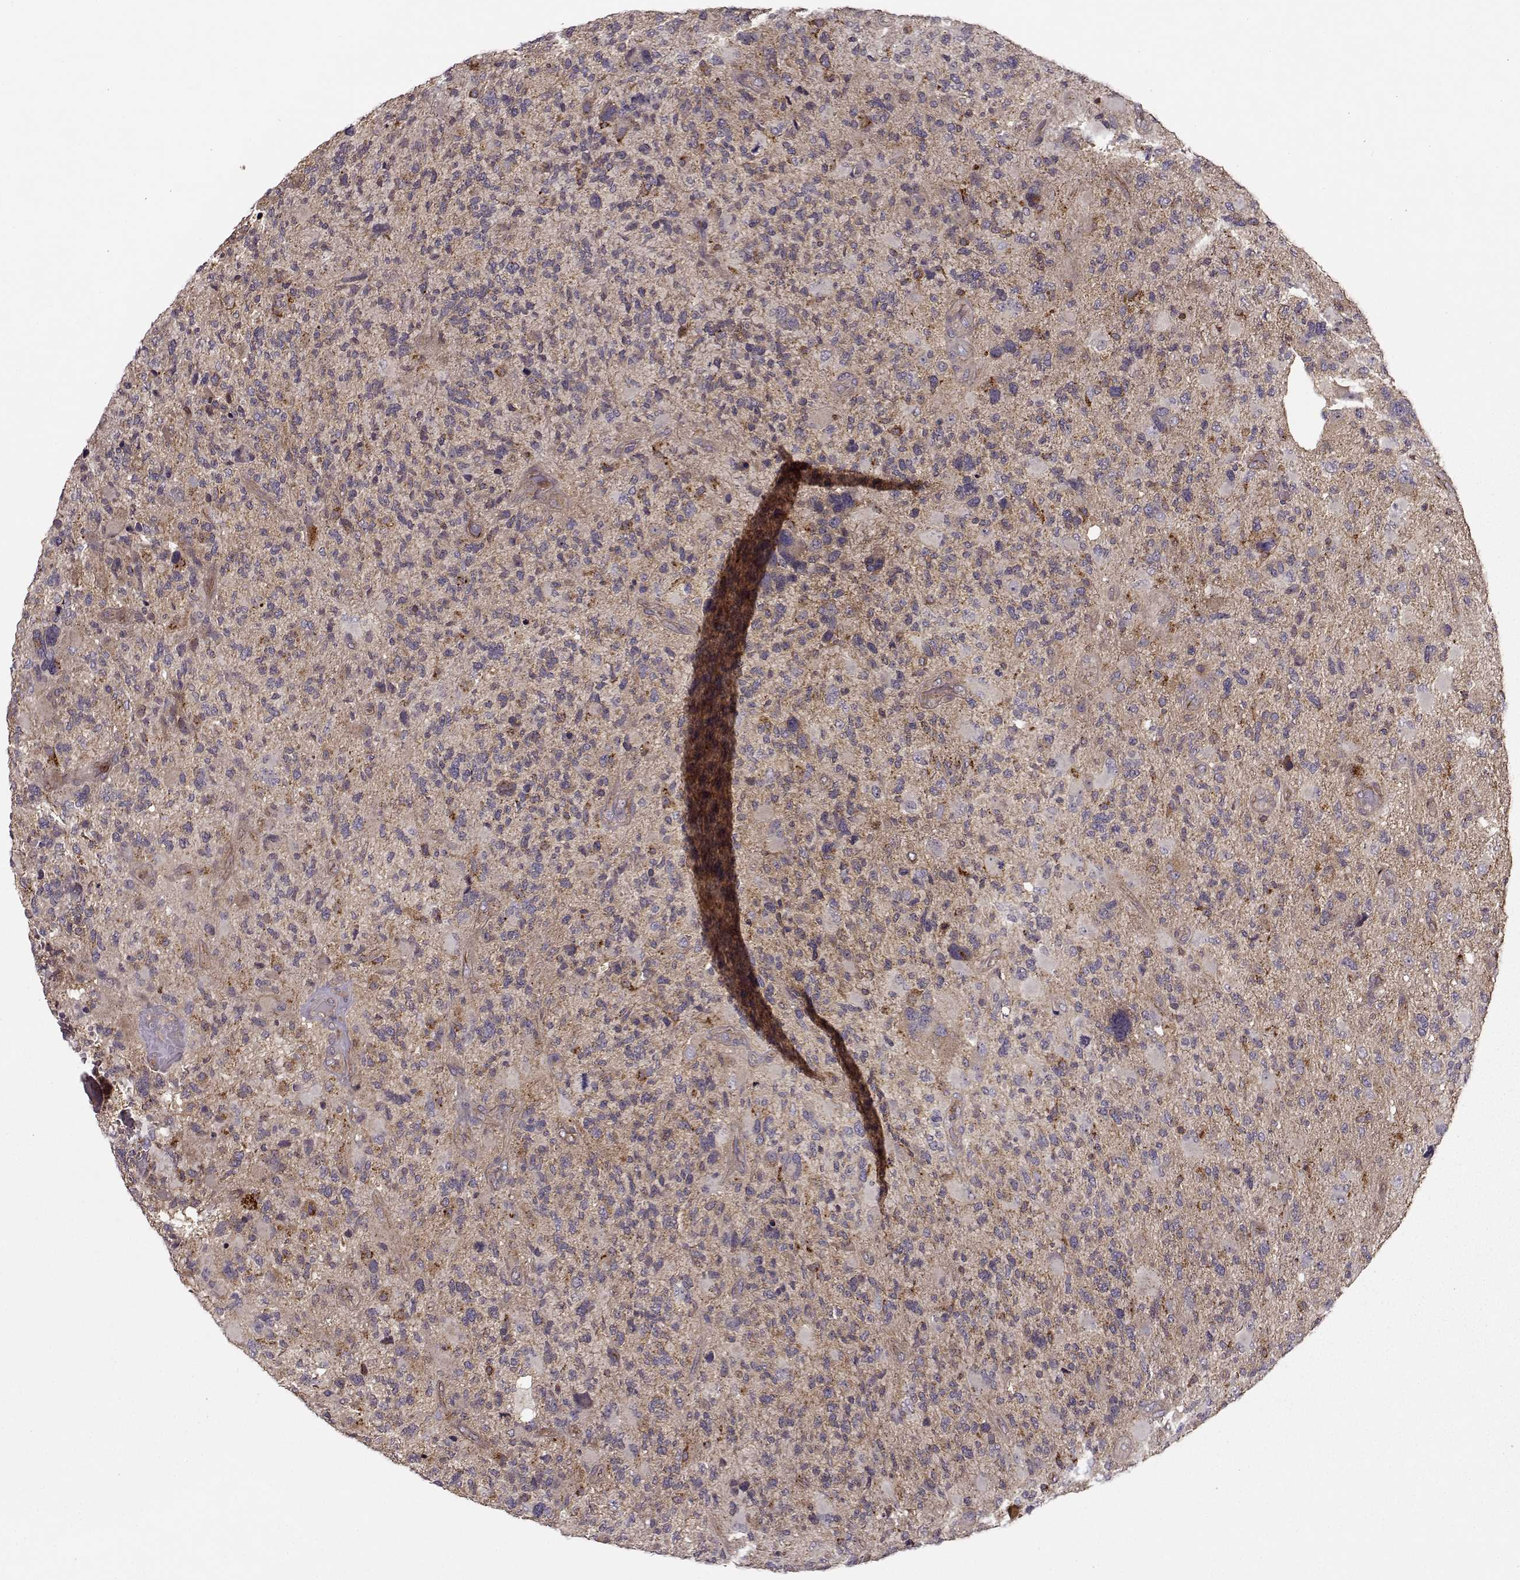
{"staining": {"intensity": "negative", "quantity": "none", "location": "none"}, "tissue": "glioma", "cell_type": "Tumor cells", "image_type": "cancer", "snomed": [{"axis": "morphology", "description": "Glioma, malignant, High grade"}, {"axis": "topography", "description": "Brain"}], "caption": "Immunohistochemical staining of high-grade glioma (malignant) exhibits no significant staining in tumor cells.", "gene": "IFRD2", "patient": {"sex": "female", "age": 71}}